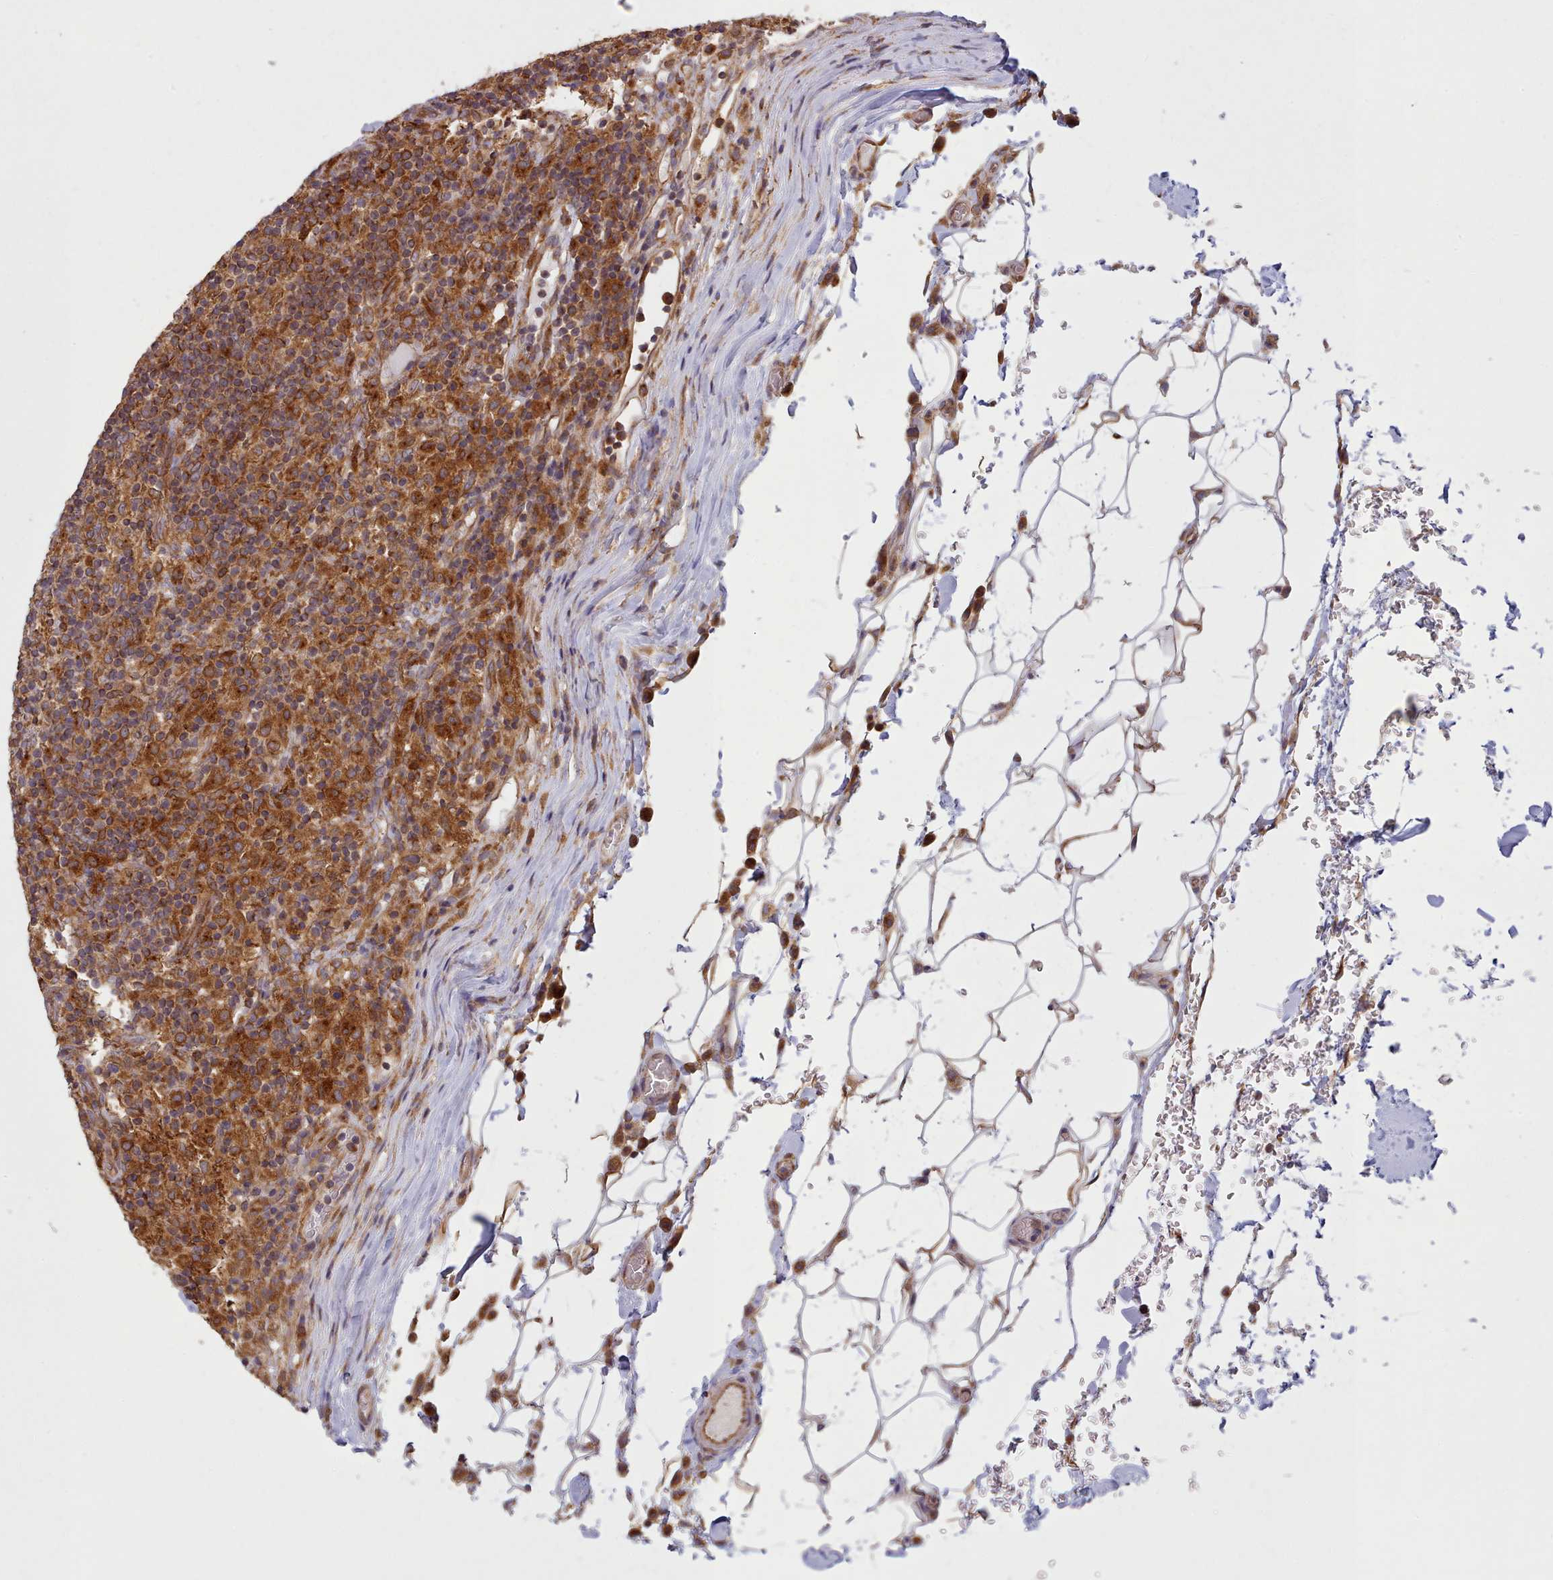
{"staining": {"intensity": "strong", "quantity": ">75%", "location": "cytoplasmic/membranous"}, "tissue": "lymphoma", "cell_type": "Tumor cells", "image_type": "cancer", "snomed": [{"axis": "morphology", "description": "Hodgkin's disease, NOS"}, {"axis": "topography", "description": "Lymph node"}], "caption": "Immunohistochemistry (IHC) of human lymphoma shows high levels of strong cytoplasmic/membranous staining in approximately >75% of tumor cells. The staining is performed using DAB (3,3'-diaminobenzidine) brown chromogen to label protein expression. The nuclei are counter-stained blue using hematoxylin.", "gene": "CRYBG1", "patient": {"sex": "male", "age": 70}}